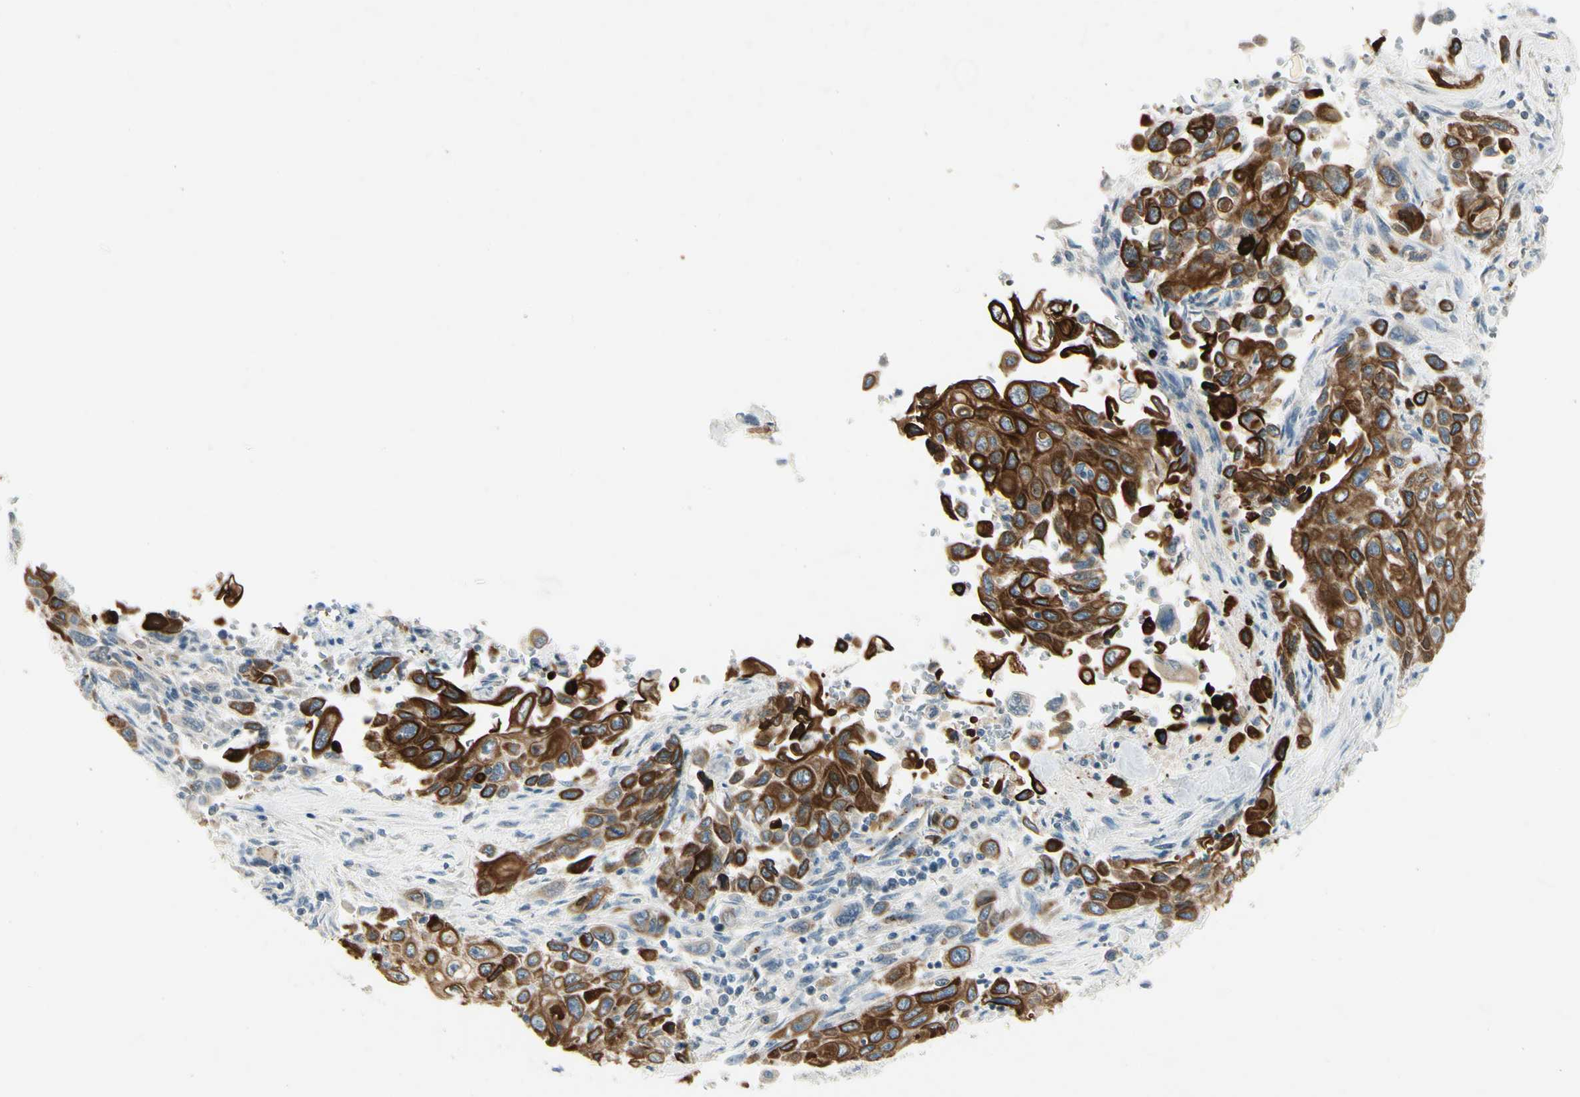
{"staining": {"intensity": "strong", "quantity": ">75%", "location": "cytoplasmic/membranous"}, "tissue": "pancreatic cancer", "cell_type": "Tumor cells", "image_type": "cancer", "snomed": [{"axis": "morphology", "description": "Adenocarcinoma, NOS"}, {"axis": "topography", "description": "Pancreas"}], "caption": "Tumor cells show strong cytoplasmic/membranous positivity in approximately >75% of cells in adenocarcinoma (pancreatic).", "gene": "MANSC1", "patient": {"sex": "male", "age": 70}}